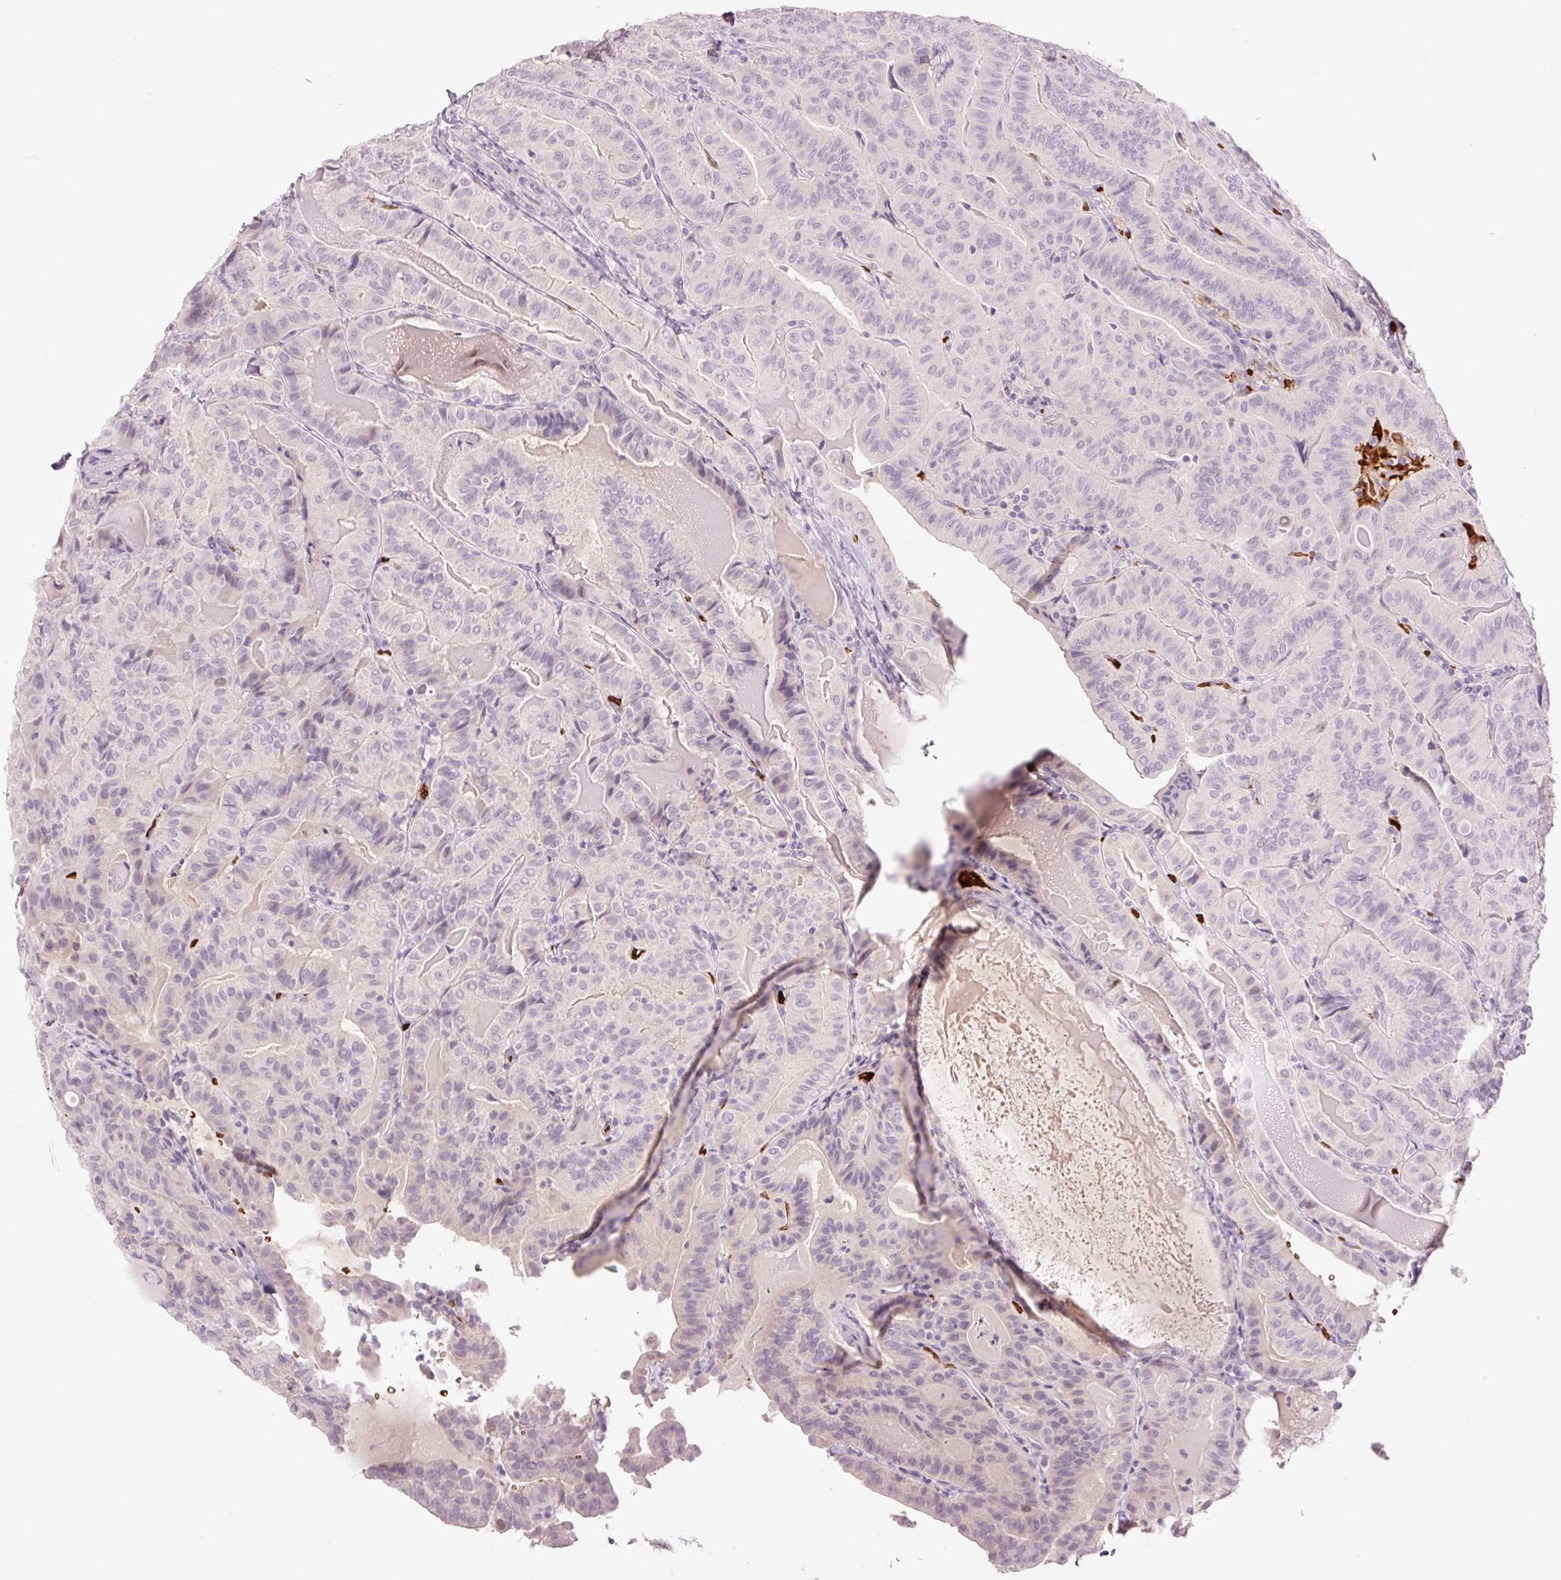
{"staining": {"intensity": "negative", "quantity": "none", "location": "none"}, "tissue": "thyroid cancer", "cell_type": "Tumor cells", "image_type": "cancer", "snomed": [{"axis": "morphology", "description": "Papillary adenocarcinoma, NOS"}, {"axis": "topography", "description": "Thyroid gland"}], "caption": "Immunohistochemistry (IHC) histopathology image of neoplastic tissue: human thyroid cancer (papillary adenocarcinoma) stained with DAB exhibits no significant protein positivity in tumor cells.", "gene": "LY6G6D", "patient": {"sex": "female", "age": 68}}